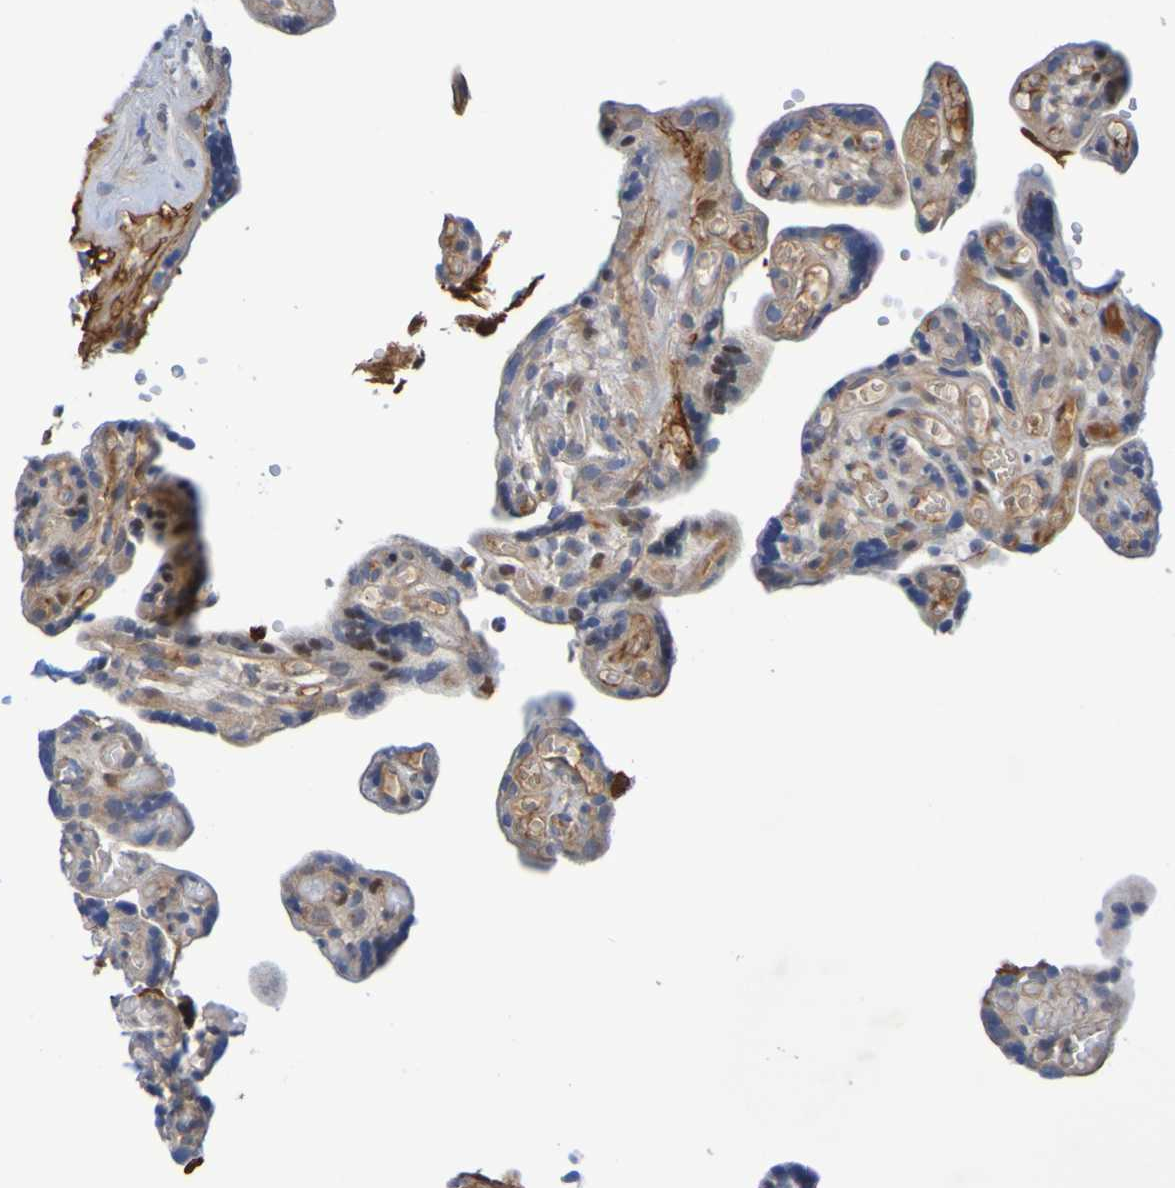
{"staining": {"intensity": "strong", "quantity": ">75%", "location": "cytoplasmic/membranous"}, "tissue": "placenta", "cell_type": "Decidual cells", "image_type": "normal", "snomed": [{"axis": "morphology", "description": "Normal tissue, NOS"}, {"axis": "topography", "description": "Placenta"}], "caption": "A histopathology image showing strong cytoplasmic/membranous positivity in approximately >75% of decidual cells in benign placenta, as visualized by brown immunohistochemical staining.", "gene": "CCDC51", "patient": {"sex": "female", "age": 30}}